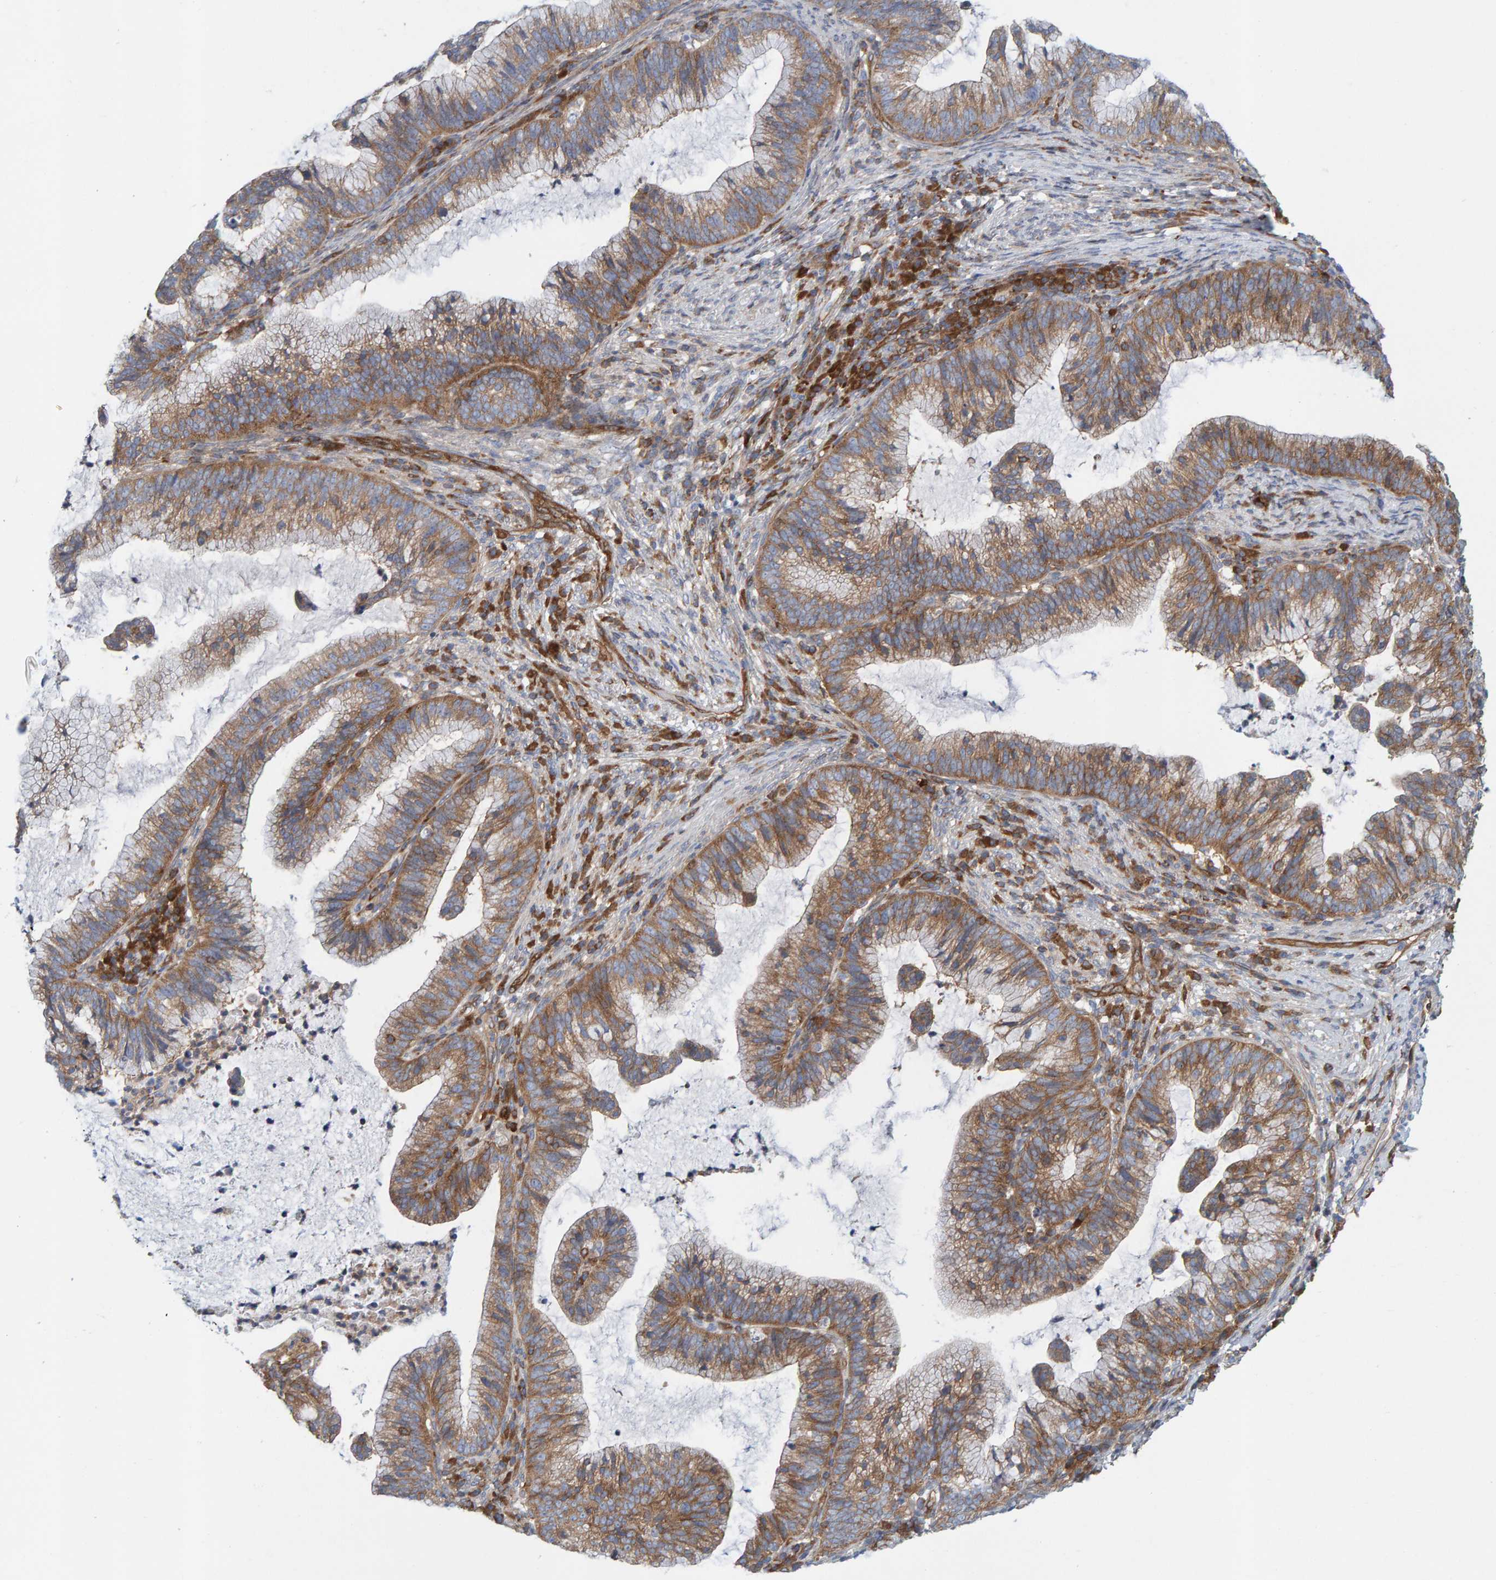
{"staining": {"intensity": "moderate", "quantity": ">75%", "location": "cytoplasmic/membranous"}, "tissue": "cervical cancer", "cell_type": "Tumor cells", "image_type": "cancer", "snomed": [{"axis": "morphology", "description": "Adenocarcinoma, NOS"}, {"axis": "topography", "description": "Cervix"}], "caption": "Protein staining reveals moderate cytoplasmic/membranous staining in approximately >75% of tumor cells in adenocarcinoma (cervical).", "gene": "PRKD2", "patient": {"sex": "female", "age": 36}}